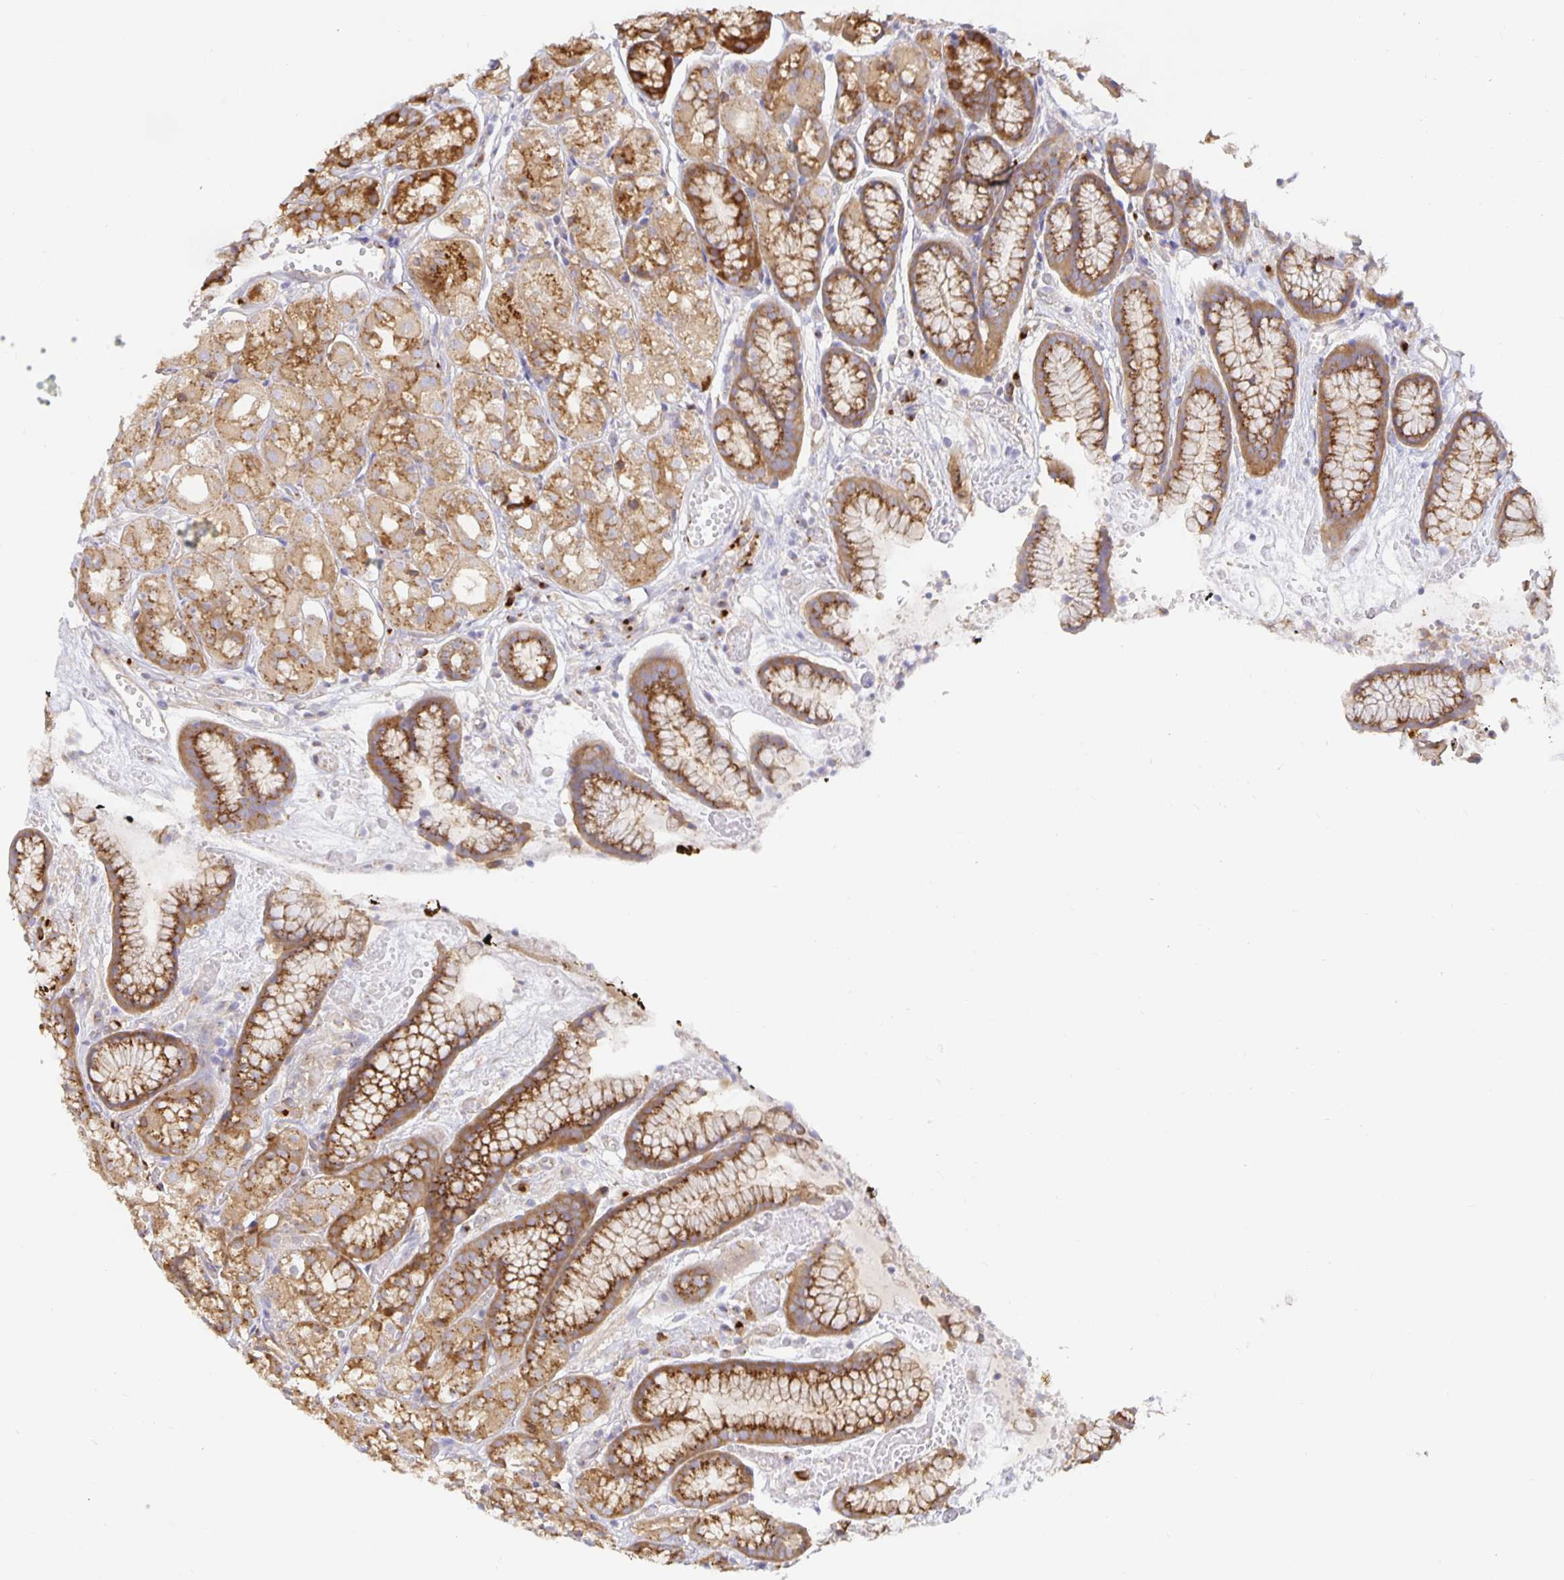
{"staining": {"intensity": "strong", "quantity": ">75%", "location": "cytoplasmic/membranous"}, "tissue": "stomach", "cell_type": "Glandular cells", "image_type": "normal", "snomed": [{"axis": "morphology", "description": "Normal tissue, NOS"}, {"axis": "topography", "description": "Smooth muscle"}, {"axis": "topography", "description": "Stomach"}], "caption": "IHC (DAB (3,3'-diaminobenzidine)) staining of normal stomach reveals strong cytoplasmic/membranous protein staining in approximately >75% of glandular cells.", "gene": "USO1", "patient": {"sex": "male", "age": 70}}